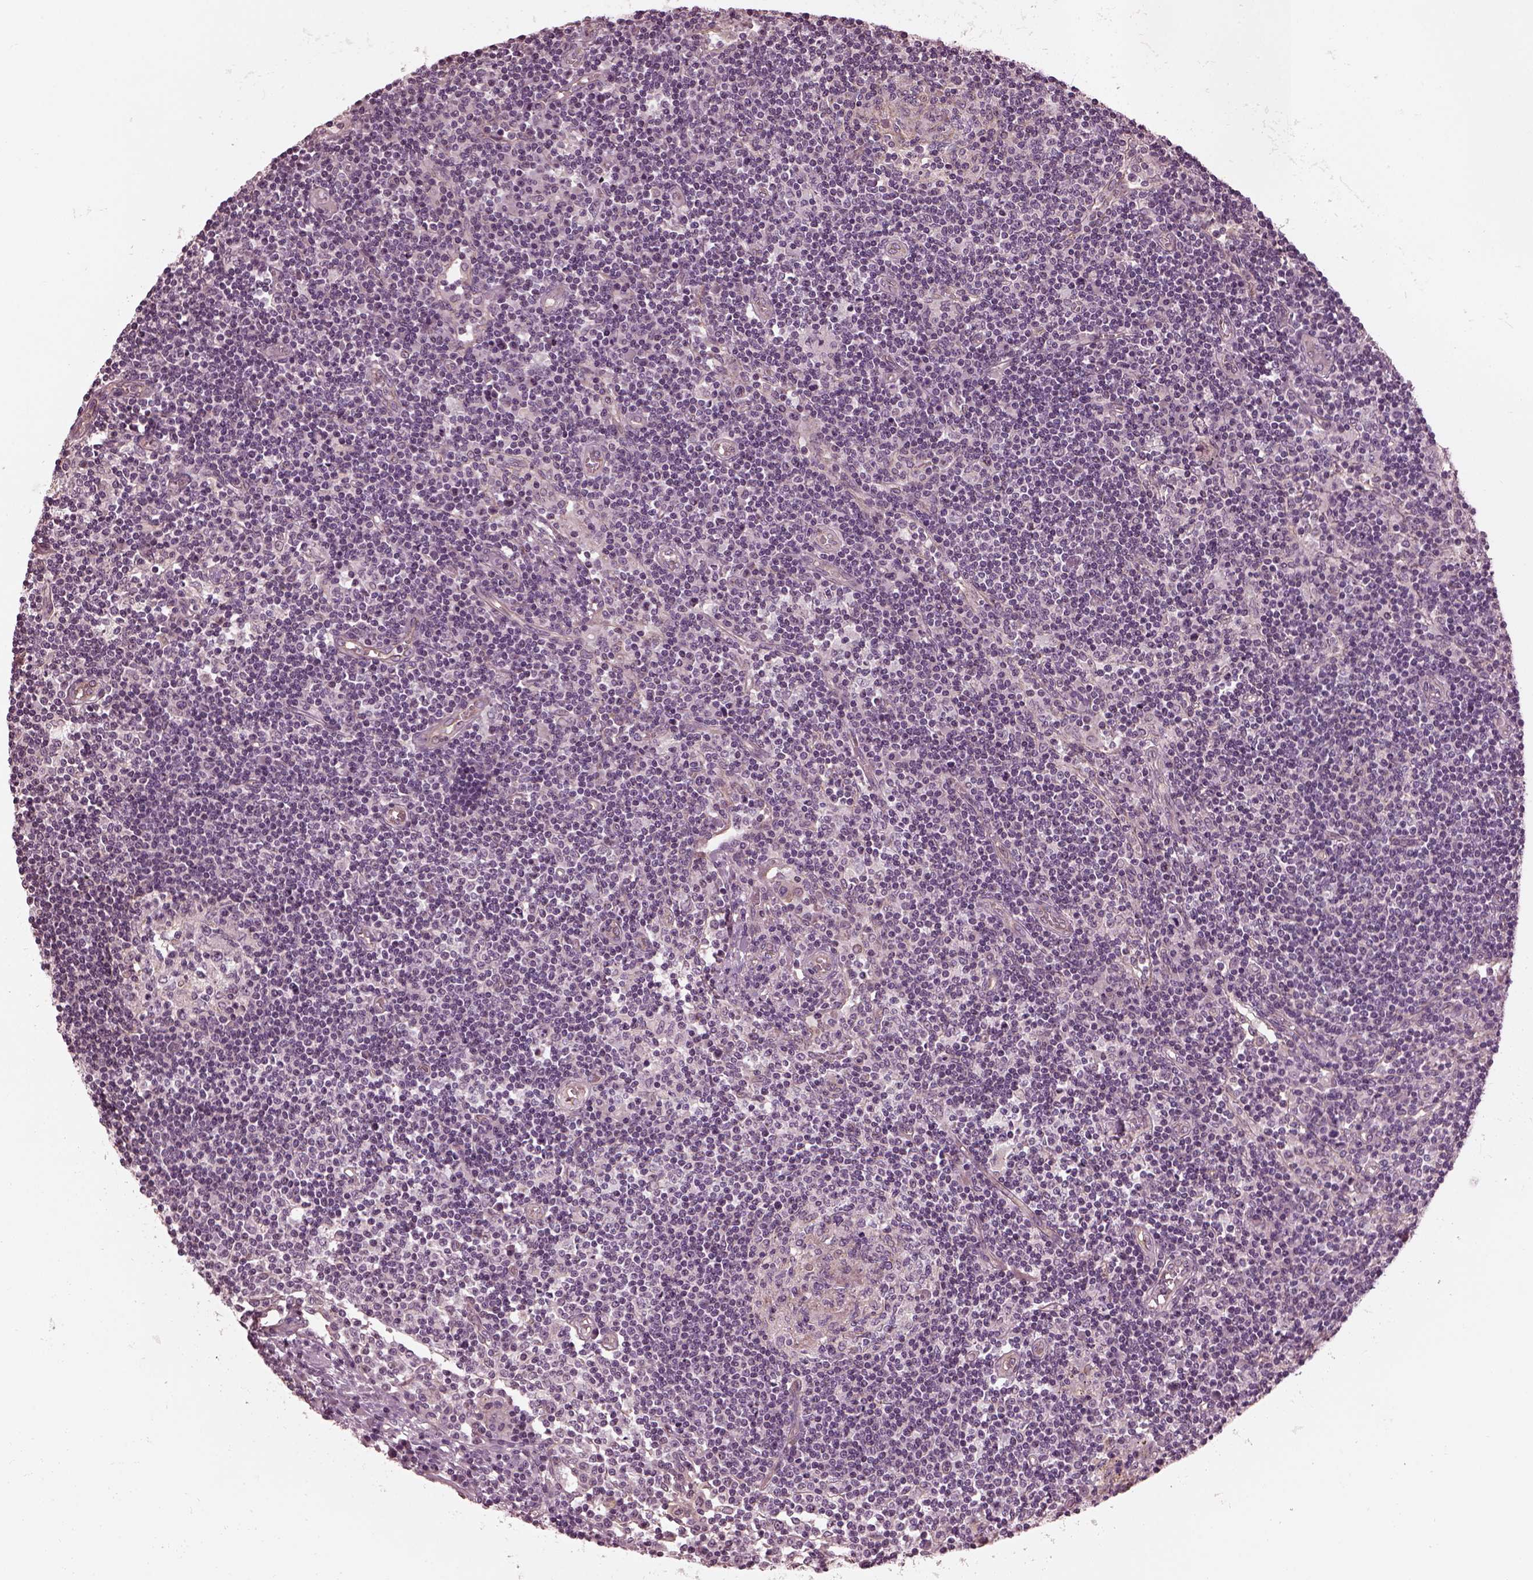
{"staining": {"intensity": "negative", "quantity": "none", "location": "none"}, "tissue": "lymph node", "cell_type": "Germinal center cells", "image_type": "normal", "snomed": [{"axis": "morphology", "description": "Normal tissue, NOS"}, {"axis": "topography", "description": "Lymph node"}], "caption": "An immunohistochemistry micrograph of unremarkable lymph node is shown. There is no staining in germinal center cells of lymph node. Brightfield microscopy of immunohistochemistry (IHC) stained with DAB (brown) and hematoxylin (blue), captured at high magnification.", "gene": "ODAD1", "patient": {"sex": "female", "age": 72}}